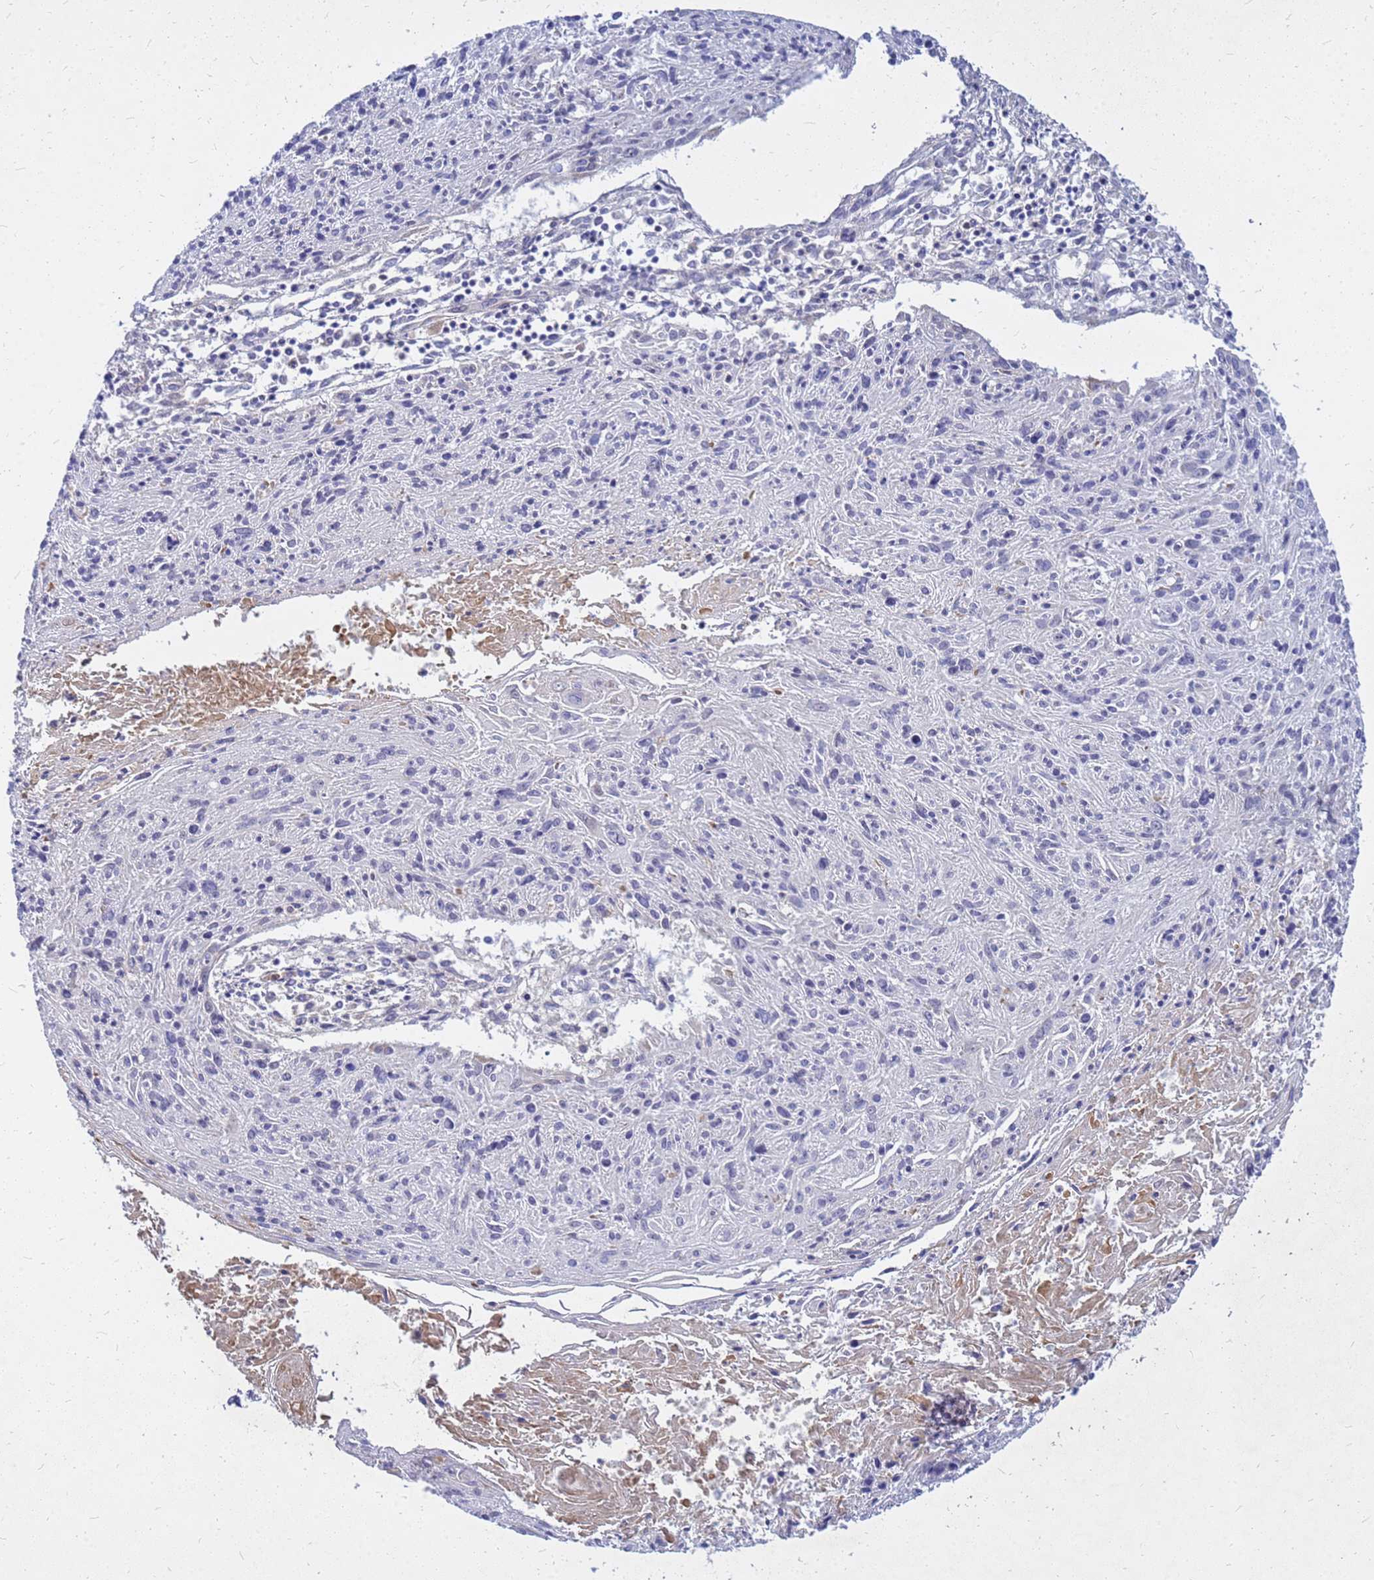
{"staining": {"intensity": "negative", "quantity": "none", "location": "none"}, "tissue": "cervical cancer", "cell_type": "Tumor cells", "image_type": "cancer", "snomed": [{"axis": "morphology", "description": "Squamous cell carcinoma, NOS"}, {"axis": "topography", "description": "Cervix"}], "caption": "The micrograph displays no significant expression in tumor cells of squamous cell carcinoma (cervical).", "gene": "SRGAP3", "patient": {"sex": "female", "age": 51}}